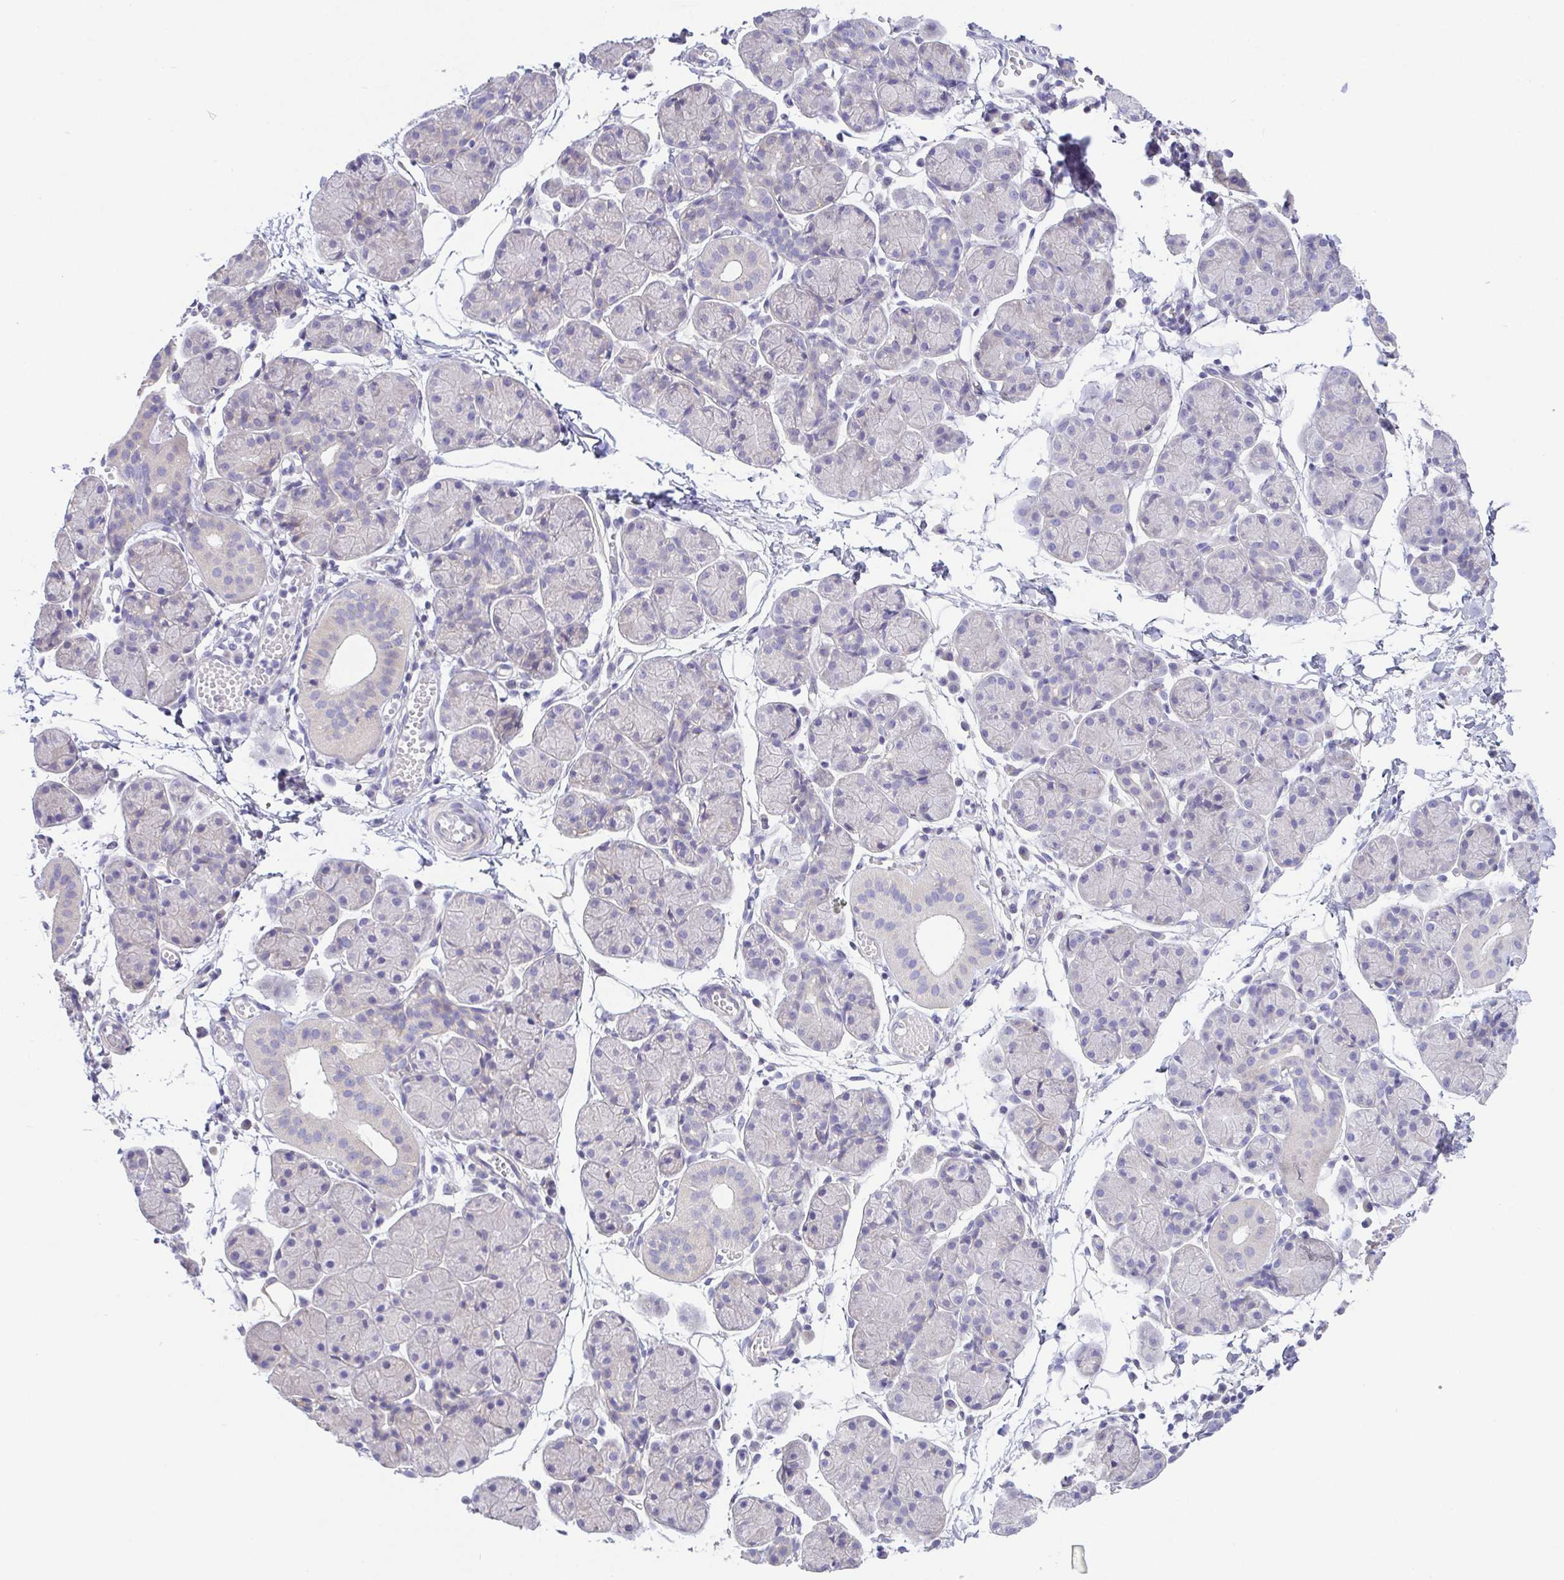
{"staining": {"intensity": "negative", "quantity": "none", "location": "none"}, "tissue": "salivary gland", "cell_type": "Glandular cells", "image_type": "normal", "snomed": [{"axis": "morphology", "description": "Normal tissue, NOS"}, {"axis": "morphology", "description": "Inflammation, NOS"}, {"axis": "topography", "description": "Lymph node"}, {"axis": "topography", "description": "Salivary gland"}], "caption": "Benign salivary gland was stained to show a protein in brown. There is no significant staining in glandular cells. Brightfield microscopy of immunohistochemistry stained with DAB (3,3'-diaminobenzidine) (brown) and hematoxylin (blue), captured at high magnification.", "gene": "PKDREJ", "patient": {"sex": "male", "age": 3}}